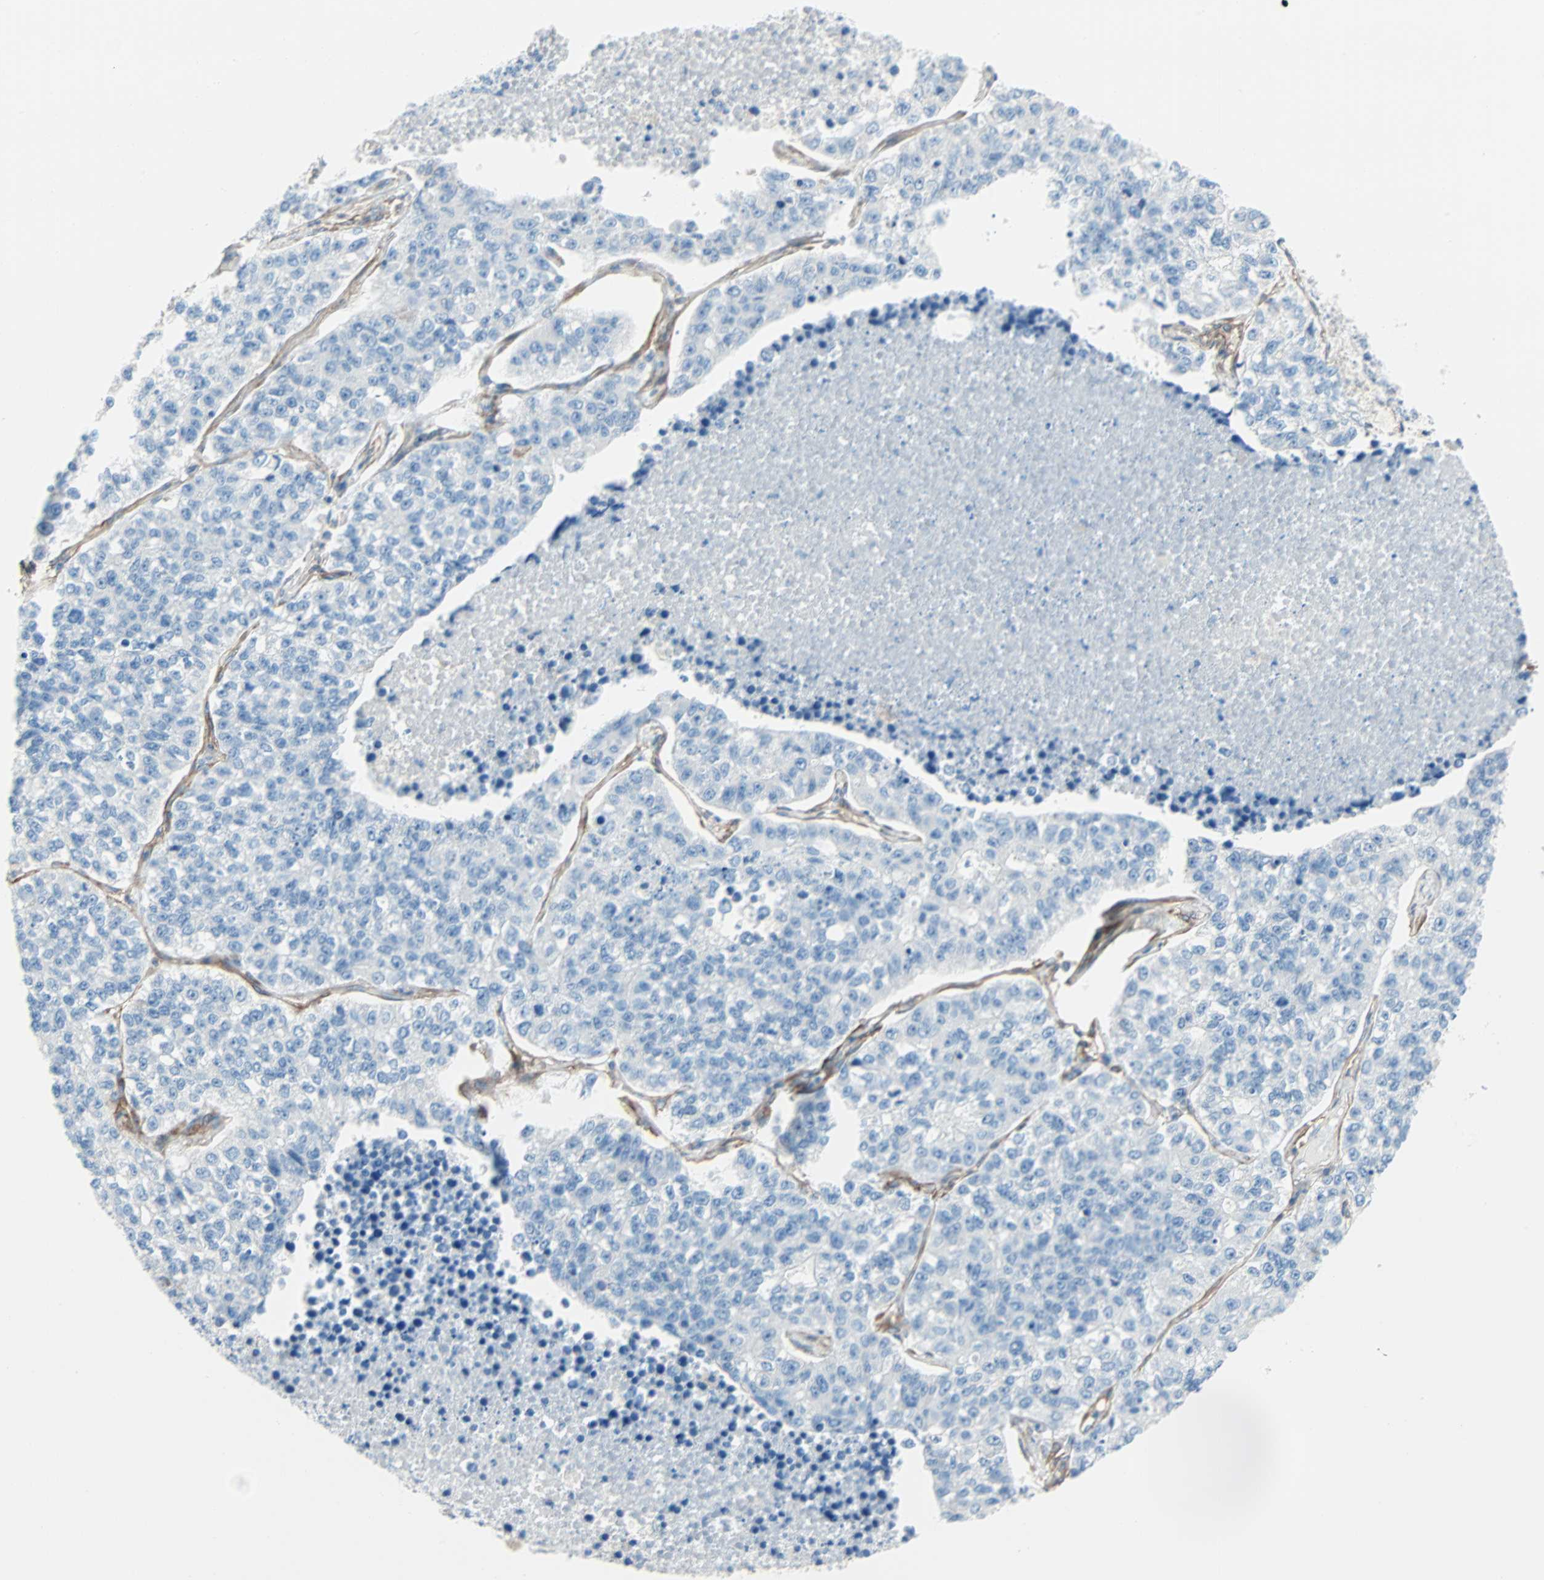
{"staining": {"intensity": "negative", "quantity": "none", "location": "none"}, "tissue": "lung cancer", "cell_type": "Tumor cells", "image_type": "cancer", "snomed": [{"axis": "morphology", "description": "Adenocarcinoma, NOS"}, {"axis": "topography", "description": "Lung"}], "caption": "Immunohistochemistry image of human lung adenocarcinoma stained for a protein (brown), which reveals no positivity in tumor cells.", "gene": "EPB41L2", "patient": {"sex": "male", "age": 49}}